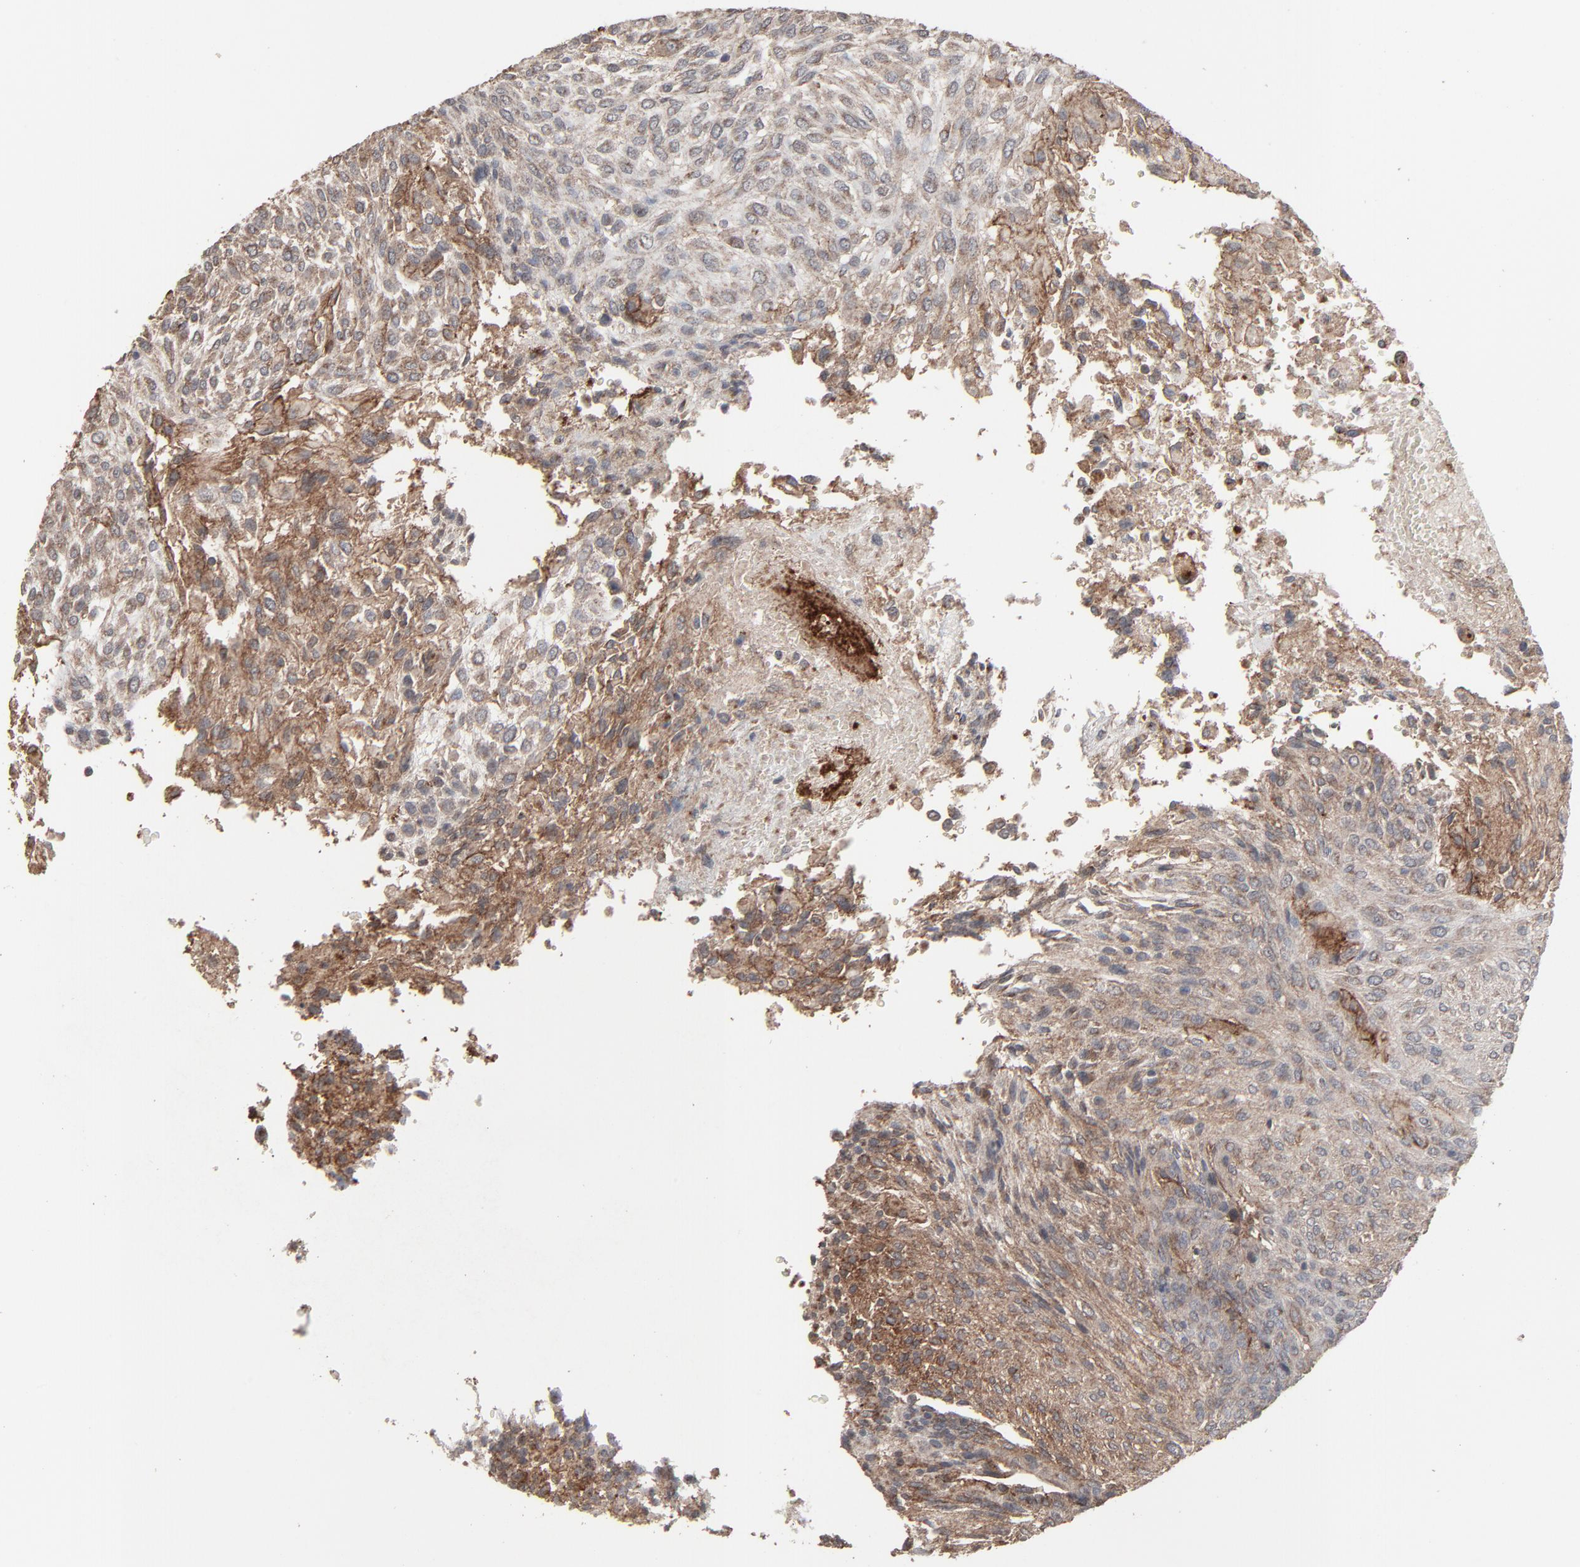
{"staining": {"intensity": "moderate", "quantity": ">75%", "location": "cytoplasmic/membranous"}, "tissue": "glioma", "cell_type": "Tumor cells", "image_type": "cancer", "snomed": [{"axis": "morphology", "description": "Glioma, malignant, High grade"}, {"axis": "topography", "description": "Cerebral cortex"}], "caption": "Malignant glioma (high-grade) stained with DAB (3,3'-diaminobenzidine) IHC demonstrates medium levels of moderate cytoplasmic/membranous expression in about >75% of tumor cells.", "gene": "JAM3", "patient": {"sex": "female", "age": 55}}